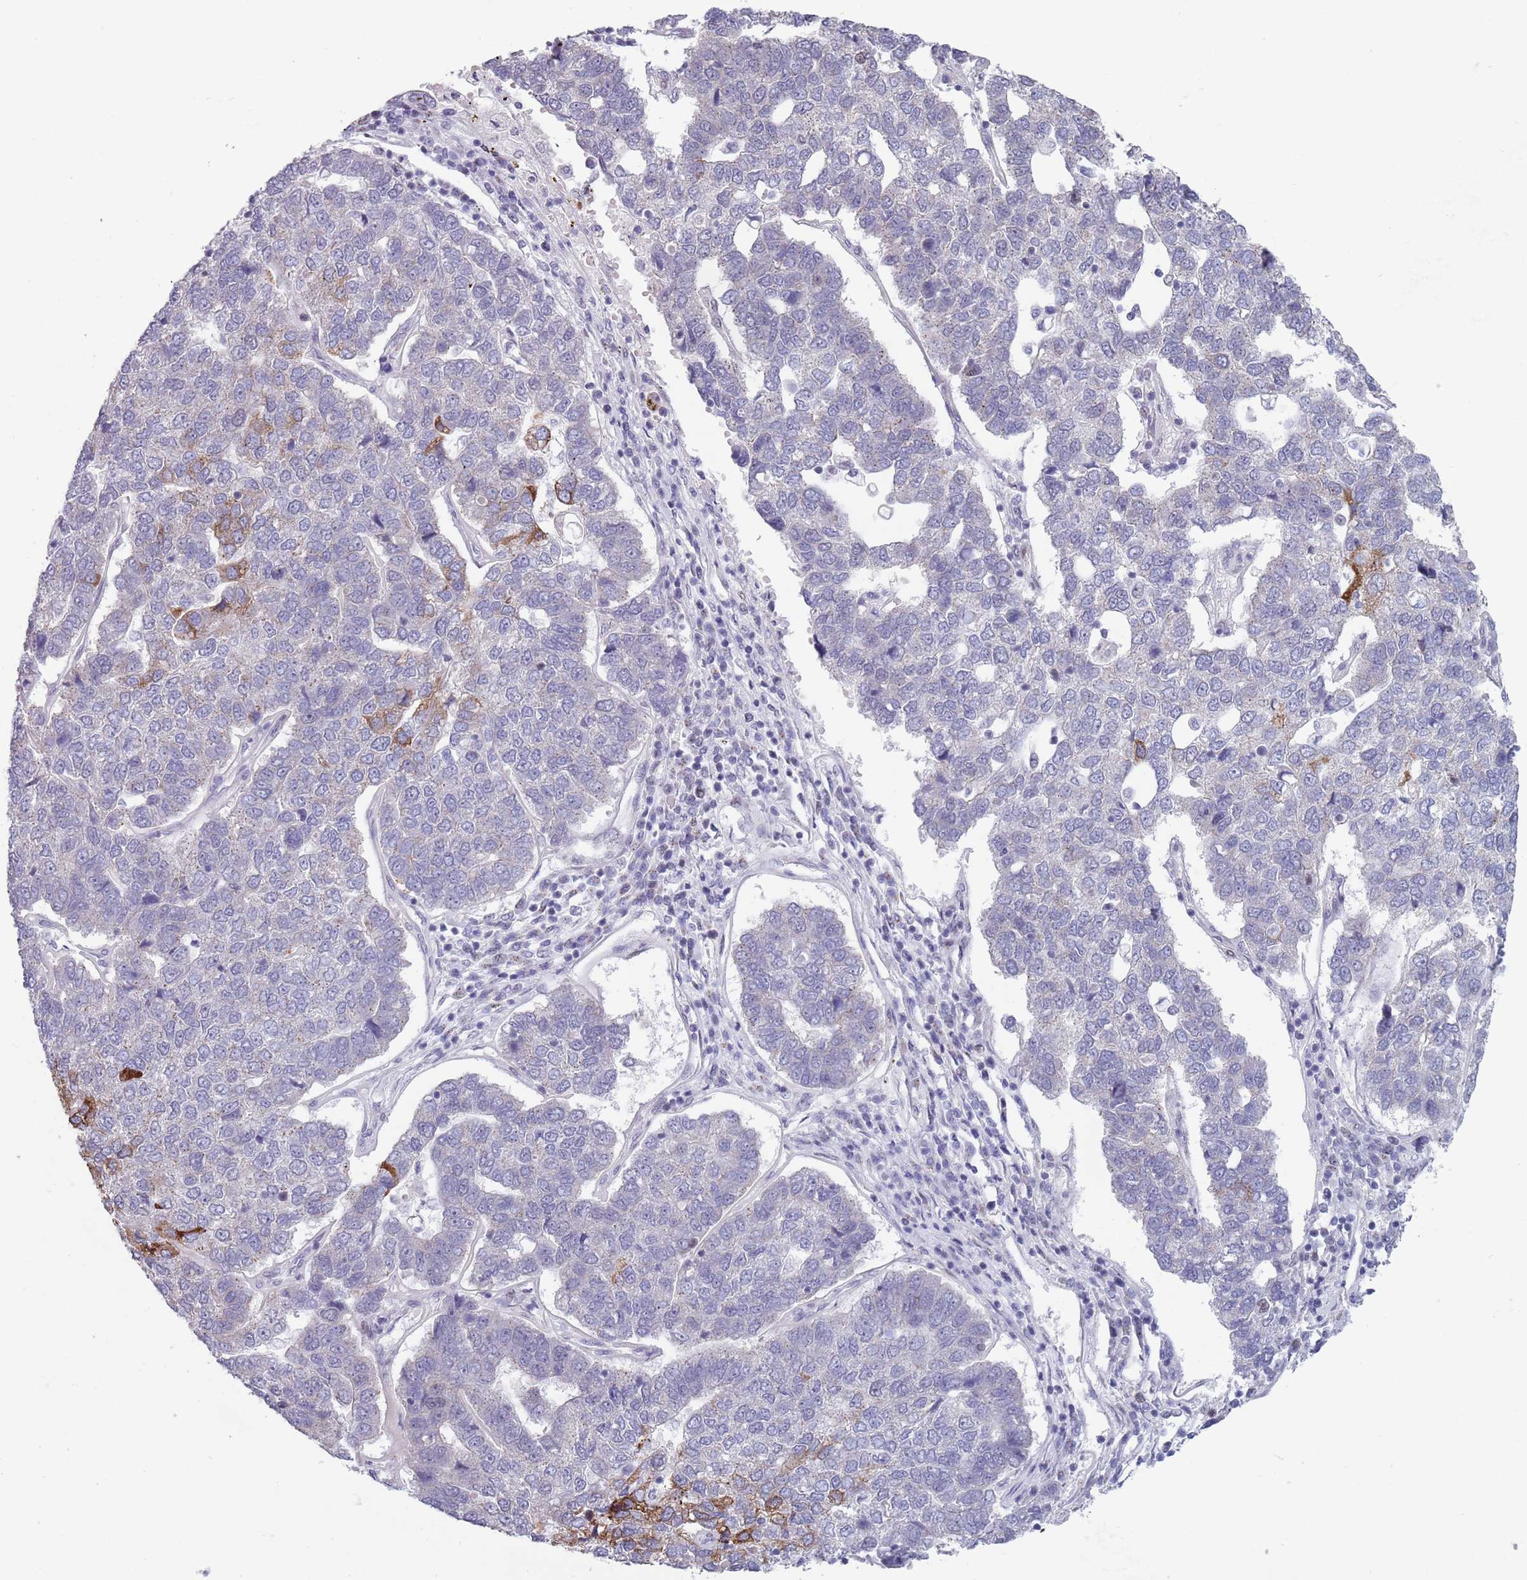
{"staining": {"intensity": "moderate", "quantity": "<25%", "location": "cytoplasmic/membranous"}, "tissue": "pancreatic cancer", "cell_type": "Tumor cells", "image_type": "cancer", "snomed": [{"axis": "morphology", "description": "Adenocarcinoma, NOS"}, {"axis": "topography", "description": "Pancreas"}], "caption": "Approximately <25% of tumor cells in pancreatic cancer reveal moderate cytoplasmic/membranous protein expression as visualized by brown immunohistochemical staining.", "gene": "ZKSCAN2", "patient": {"sex": "female", "age": 61}}